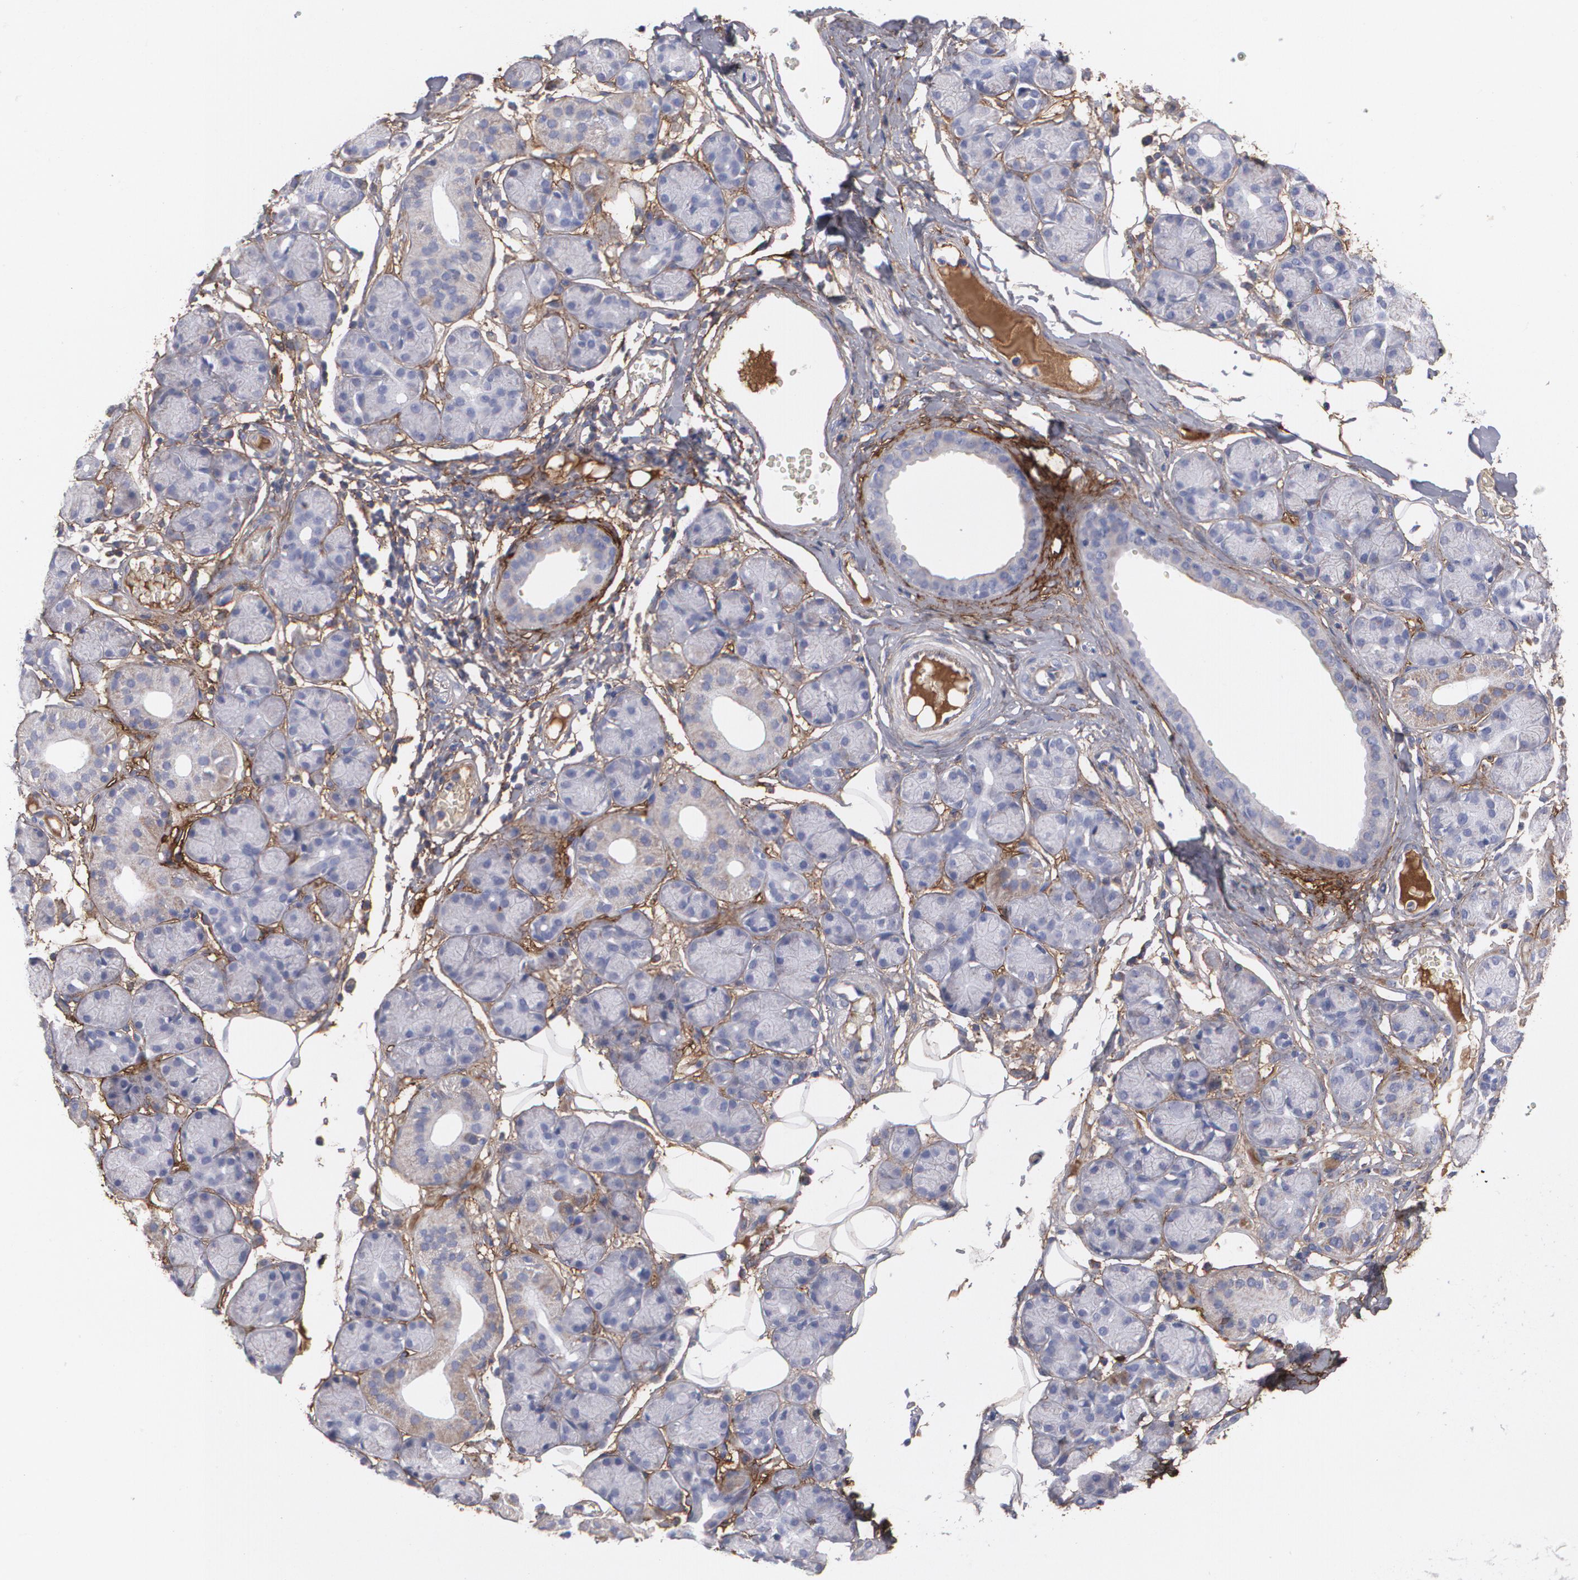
{"staining": {"intensity": "moderate", "quantity": "<25%", "location": "cytoplasmic/membranous"}, "tissue": "salivary gland", "cell_type": "Glandular cells", "image_type": "normal", "snomed": [{"axis": "morphology", "description": "Normal tissue, NOS"}, {"axis": "topography", "description": "Salivary gland"}], "caption": "A brown stain labels moderate cytoplasmic/membranous staining of a protein in glandular cells of unremarkable salivary gland. (DAB (3,3'-diaminobenzidine) = brown stain, brightfield microscopy at high magnification).", "gene": "FBLN1", "patient": {"sex": "male", "age": 54}}